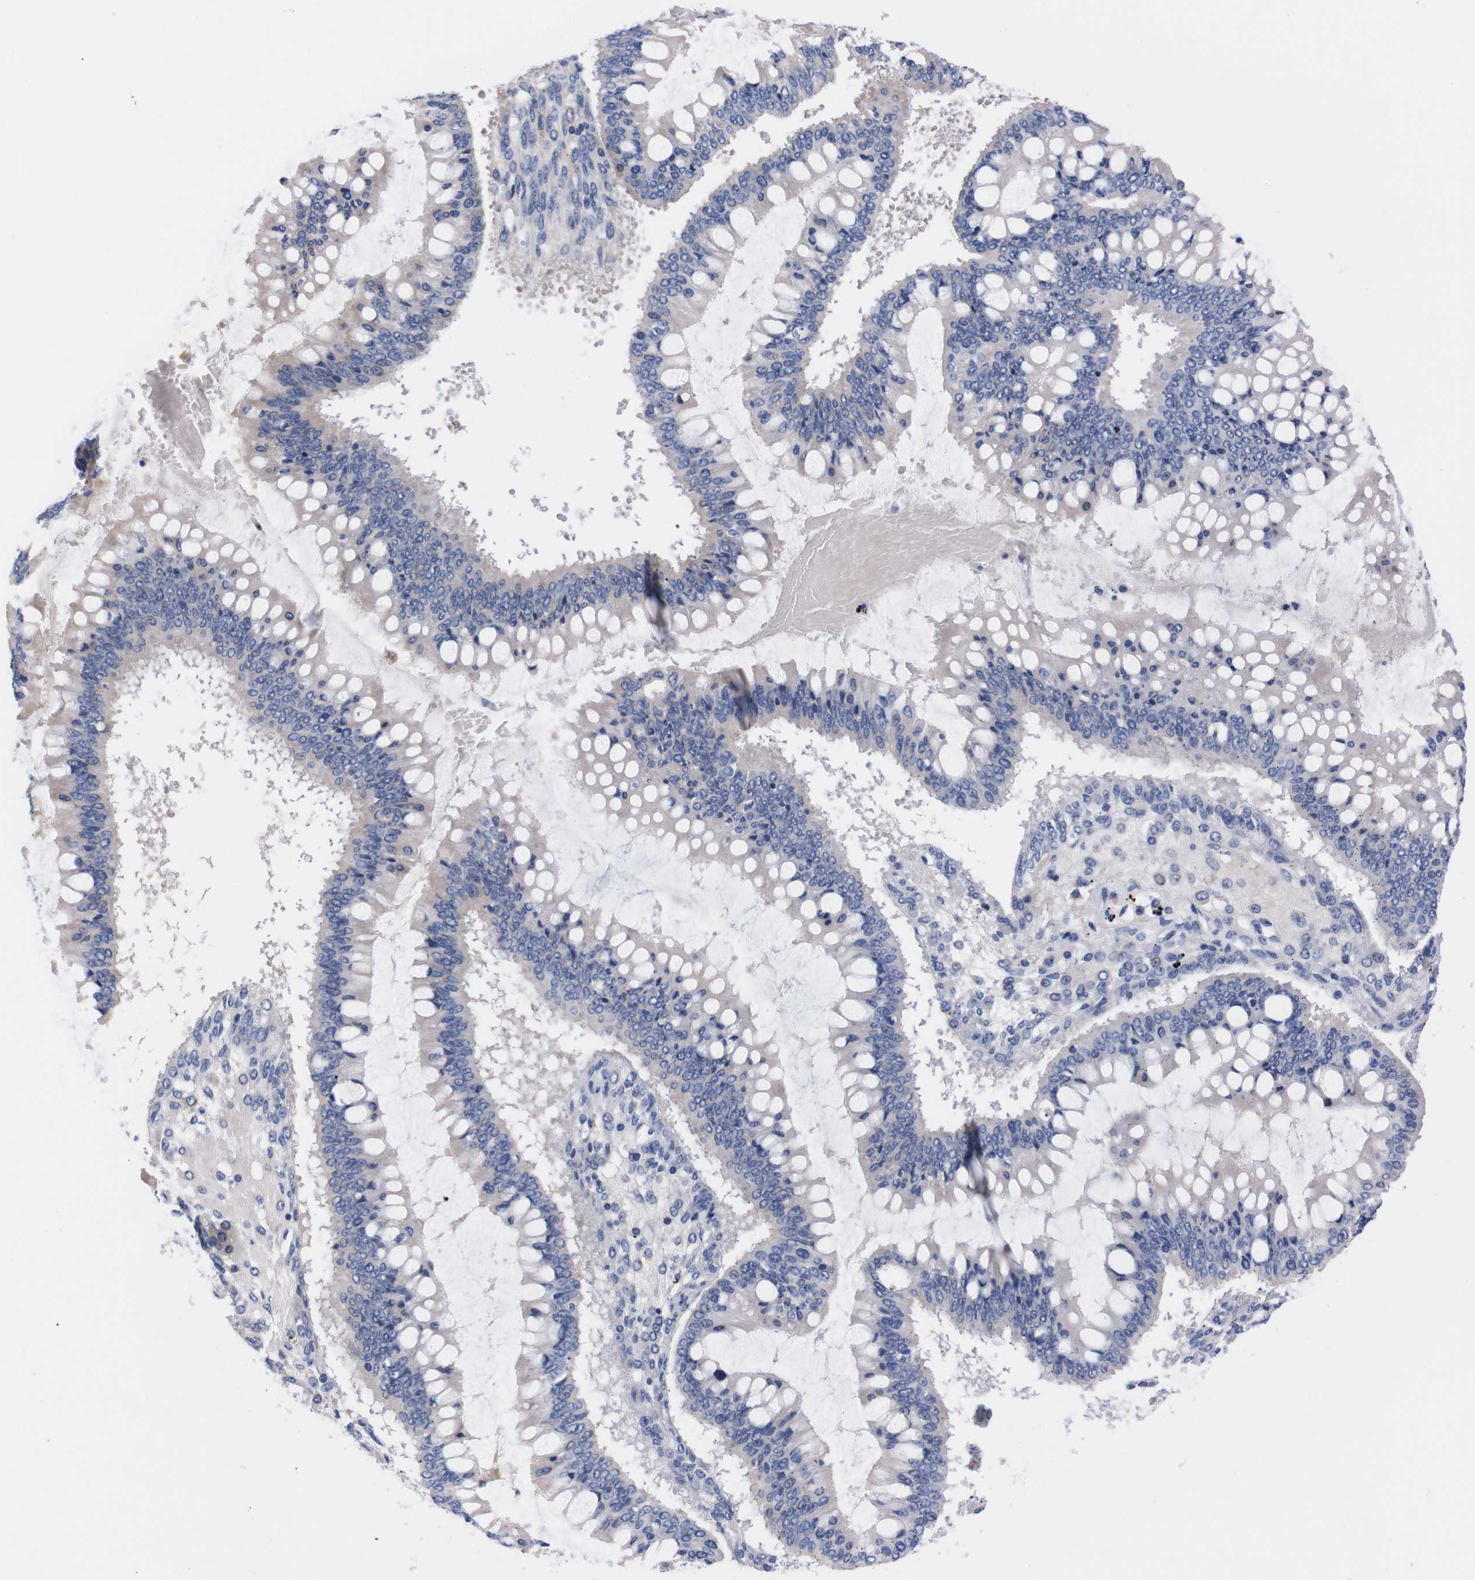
{"staining": {"intensity": "negative", "quantity": "none", "location": "none"}, "tissue": "ovarian cancer", "cell_type": "Tumor cells", "image_type": "cancer", "snomed": [{"axis": "morphology", "description": "Cystadenocarcinoma, mucinous, NOS"}, {"axis": "topography", "description": "Ovary"}], "caption": "IHC of ovarian cancer (mucinous cystadenocarcinoma) reveals no expression in tumor cells. Nuclei are stained in blue.", "gene": "FAM210A", "patient": {"sex": "female", "age": 73}}